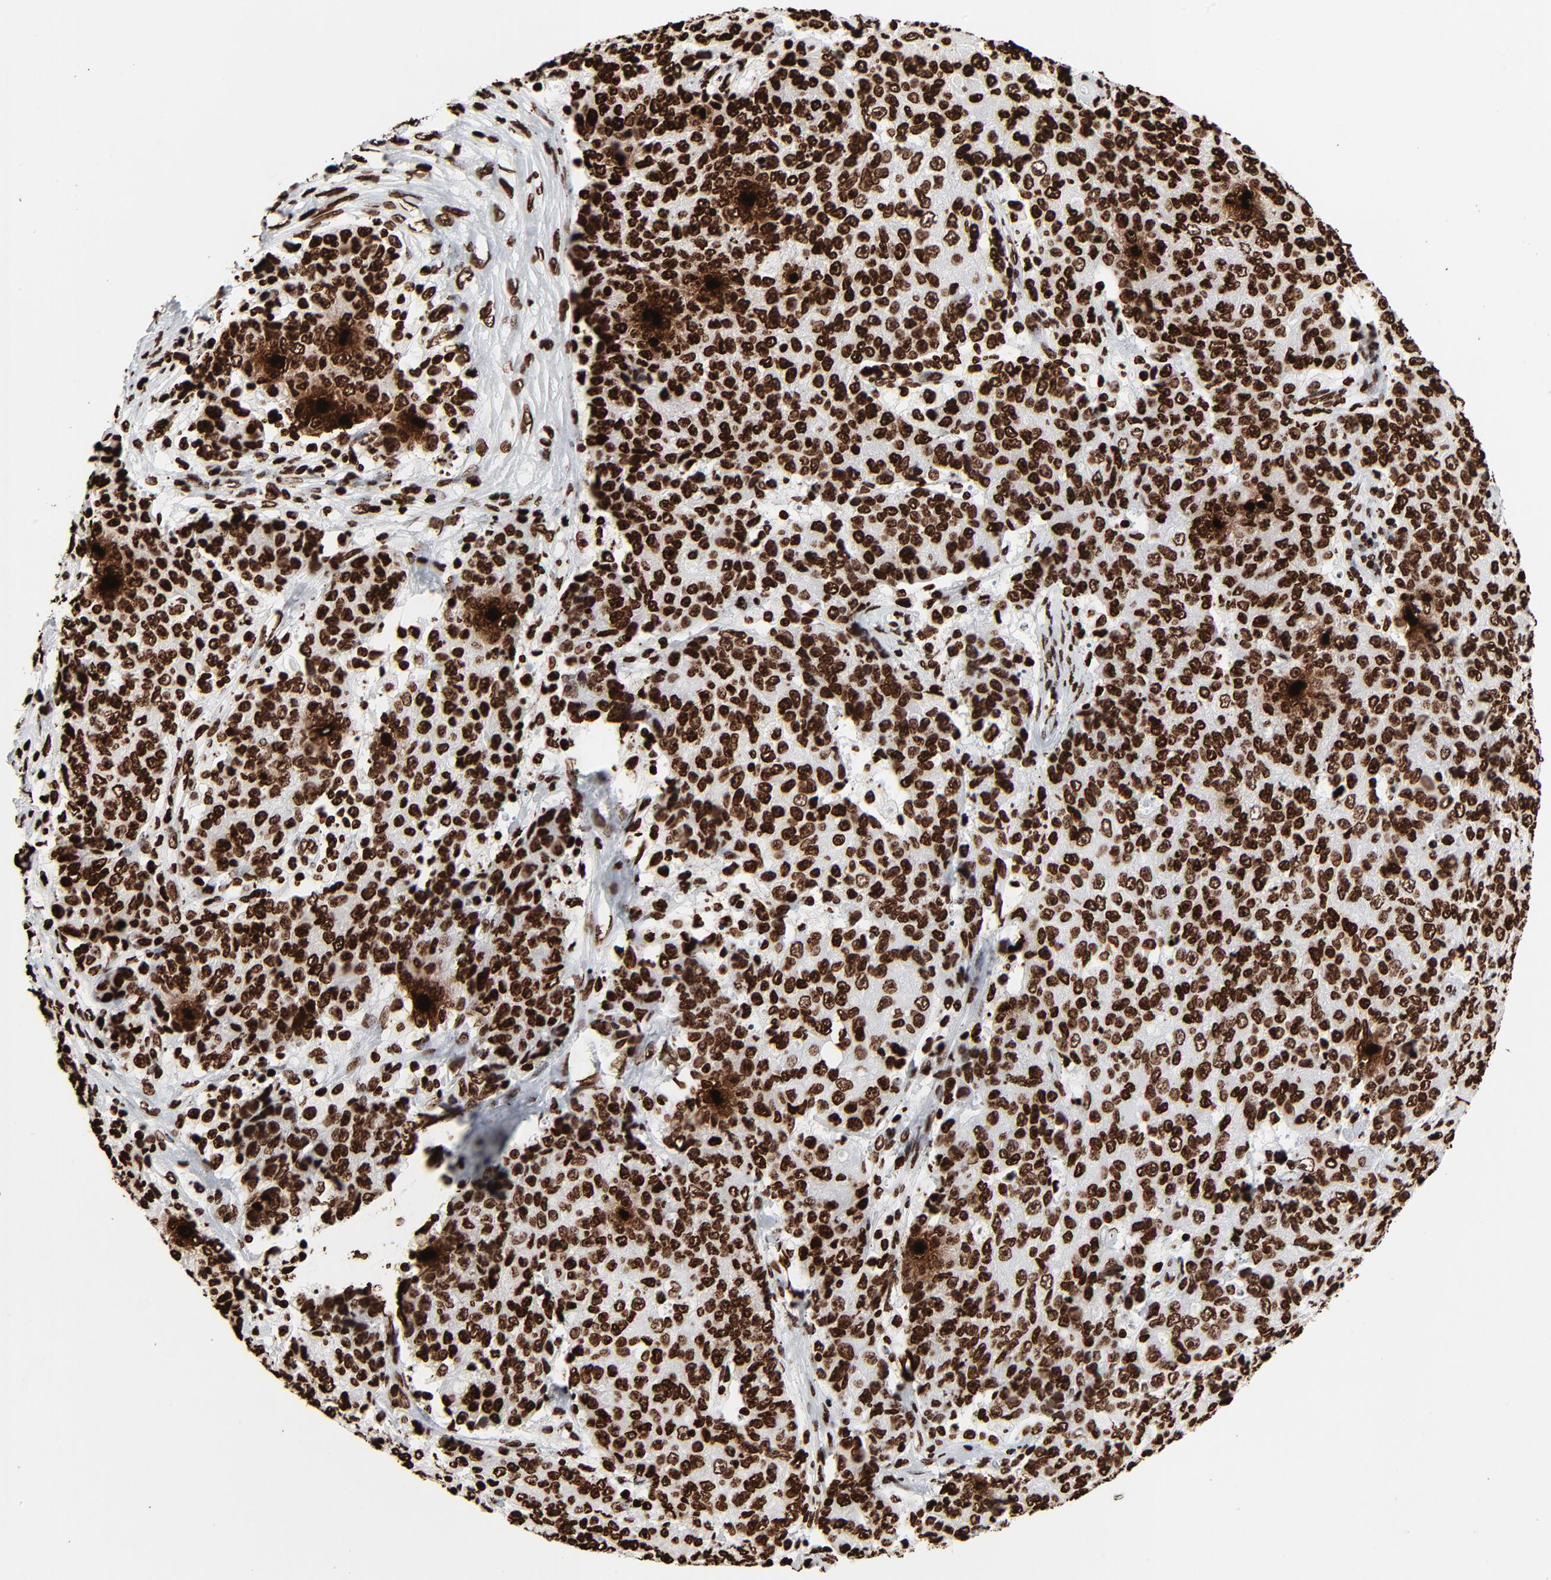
{"staining": {"intensity": "strong", "quantity": ">75%", "location": "nuclear"}, "tissue": "ovarian cancer", "cell_type": "Tumor cells", "image_type": "cancer", "snomed": [{"axis": "morphology", "description": "Carcinoma, endometroid"}, {"axis": "topography", "description": "Ovary"}], "caption": "There is high levels of strong nuclear staining in tumor cells of endometroid carcinoma (ovarian), as demonstrated by immunohistochemical staining (brown color).", "gene": "H3-4", "patient": {"sex": "female", "age": 42}}